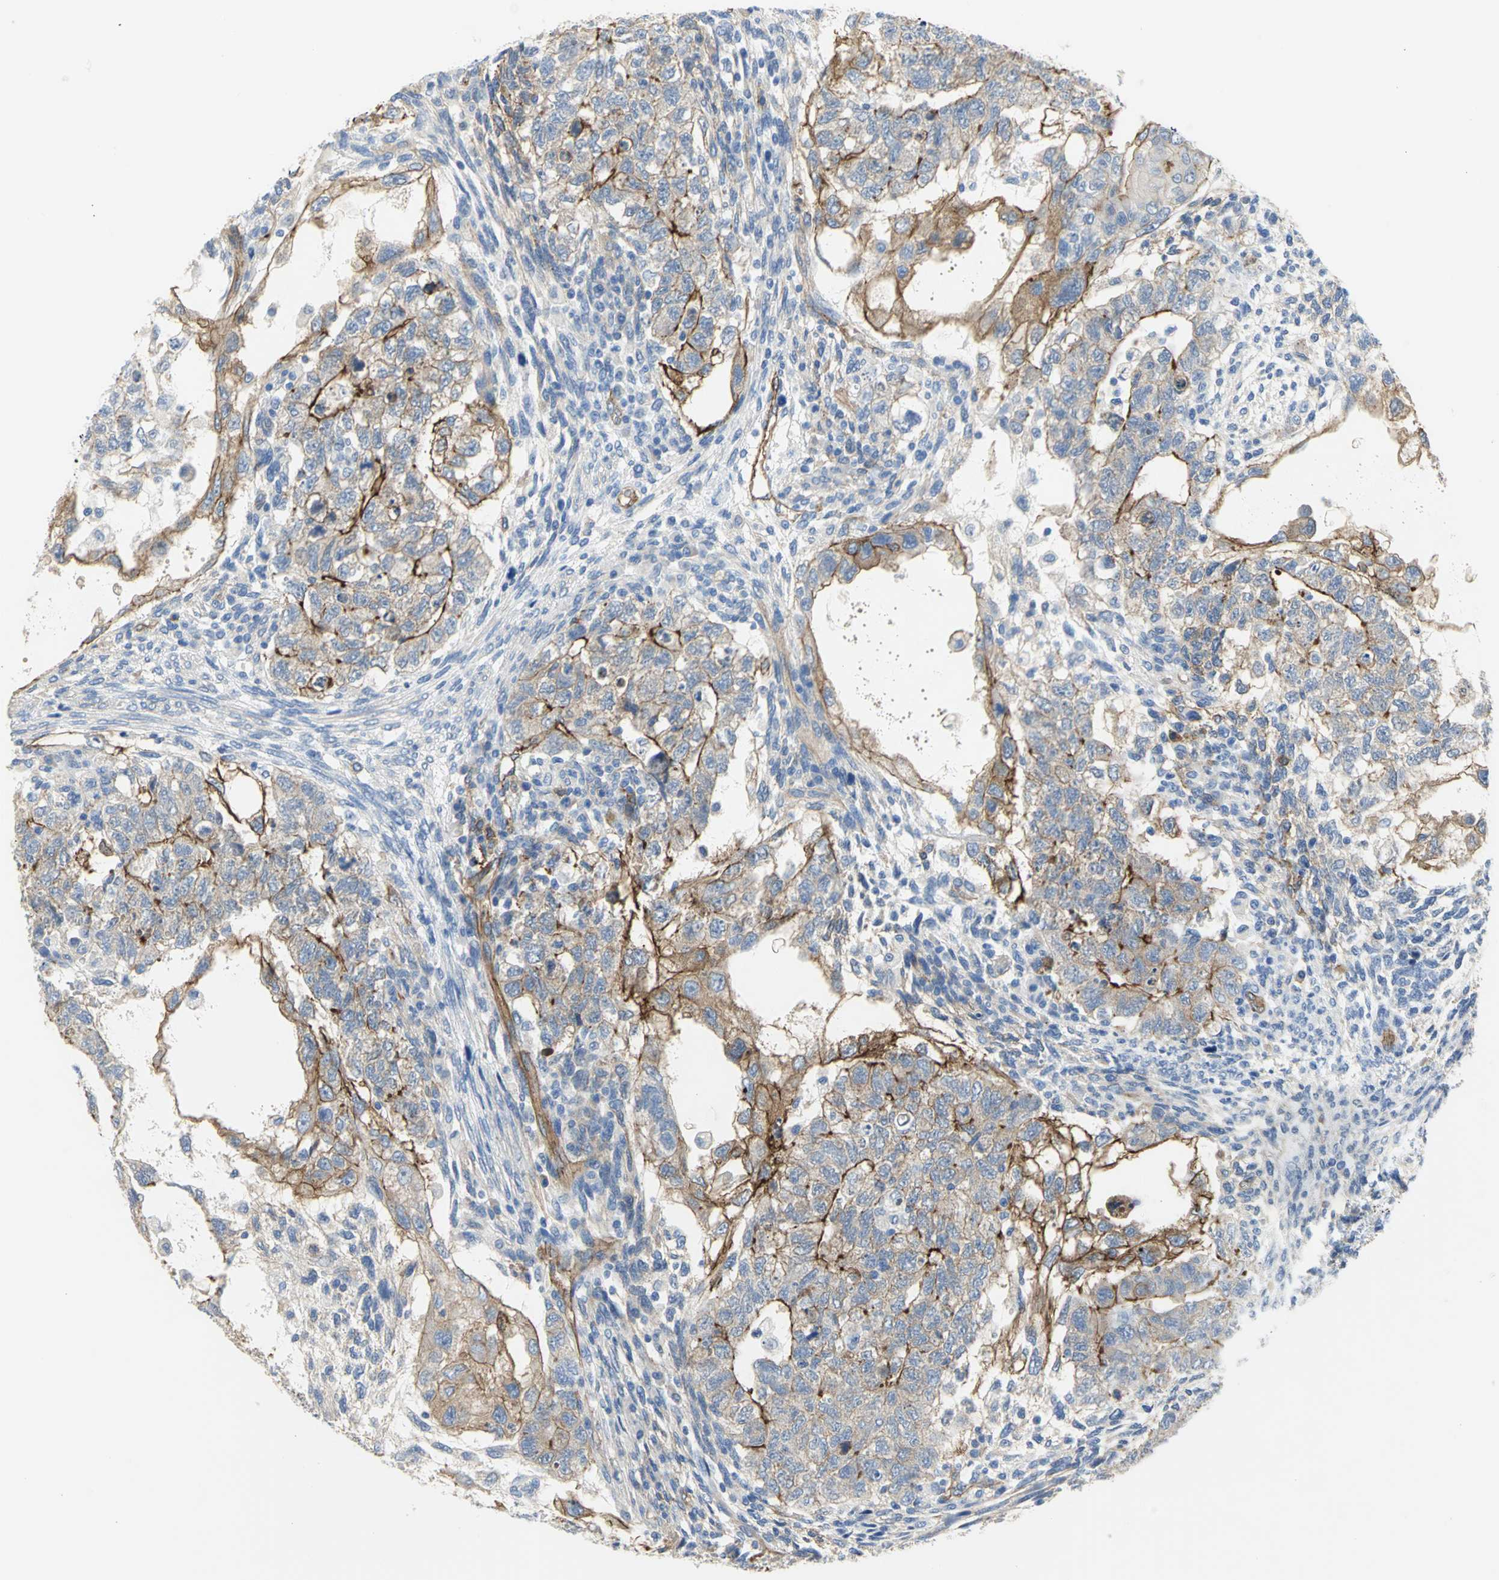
{"staining": {"intensity": "moderate", "quantity": ">75%", "location": "cytoplasmic/membranous"}, "tissue": "testis cancer", "cell_type": "Tumor cells", "image_type": "cancer", "snomed": [{"axis": "morphology", "description": "Normal tissue, NOS"}, {"axis": "morphology", "description": "Carcinoma, Embryonal, NOS"}, {"axis": "topography", "description": "Testis"}], "caption": "Human embryonal carcinoma (testis) stained for a protein (brown) demonstrates moderate cytoplasmic/membranous positive expression in approximately >75% of tumor cells.", "gene": "FLNB", "patient": {"sex": "male", "age": 36}}